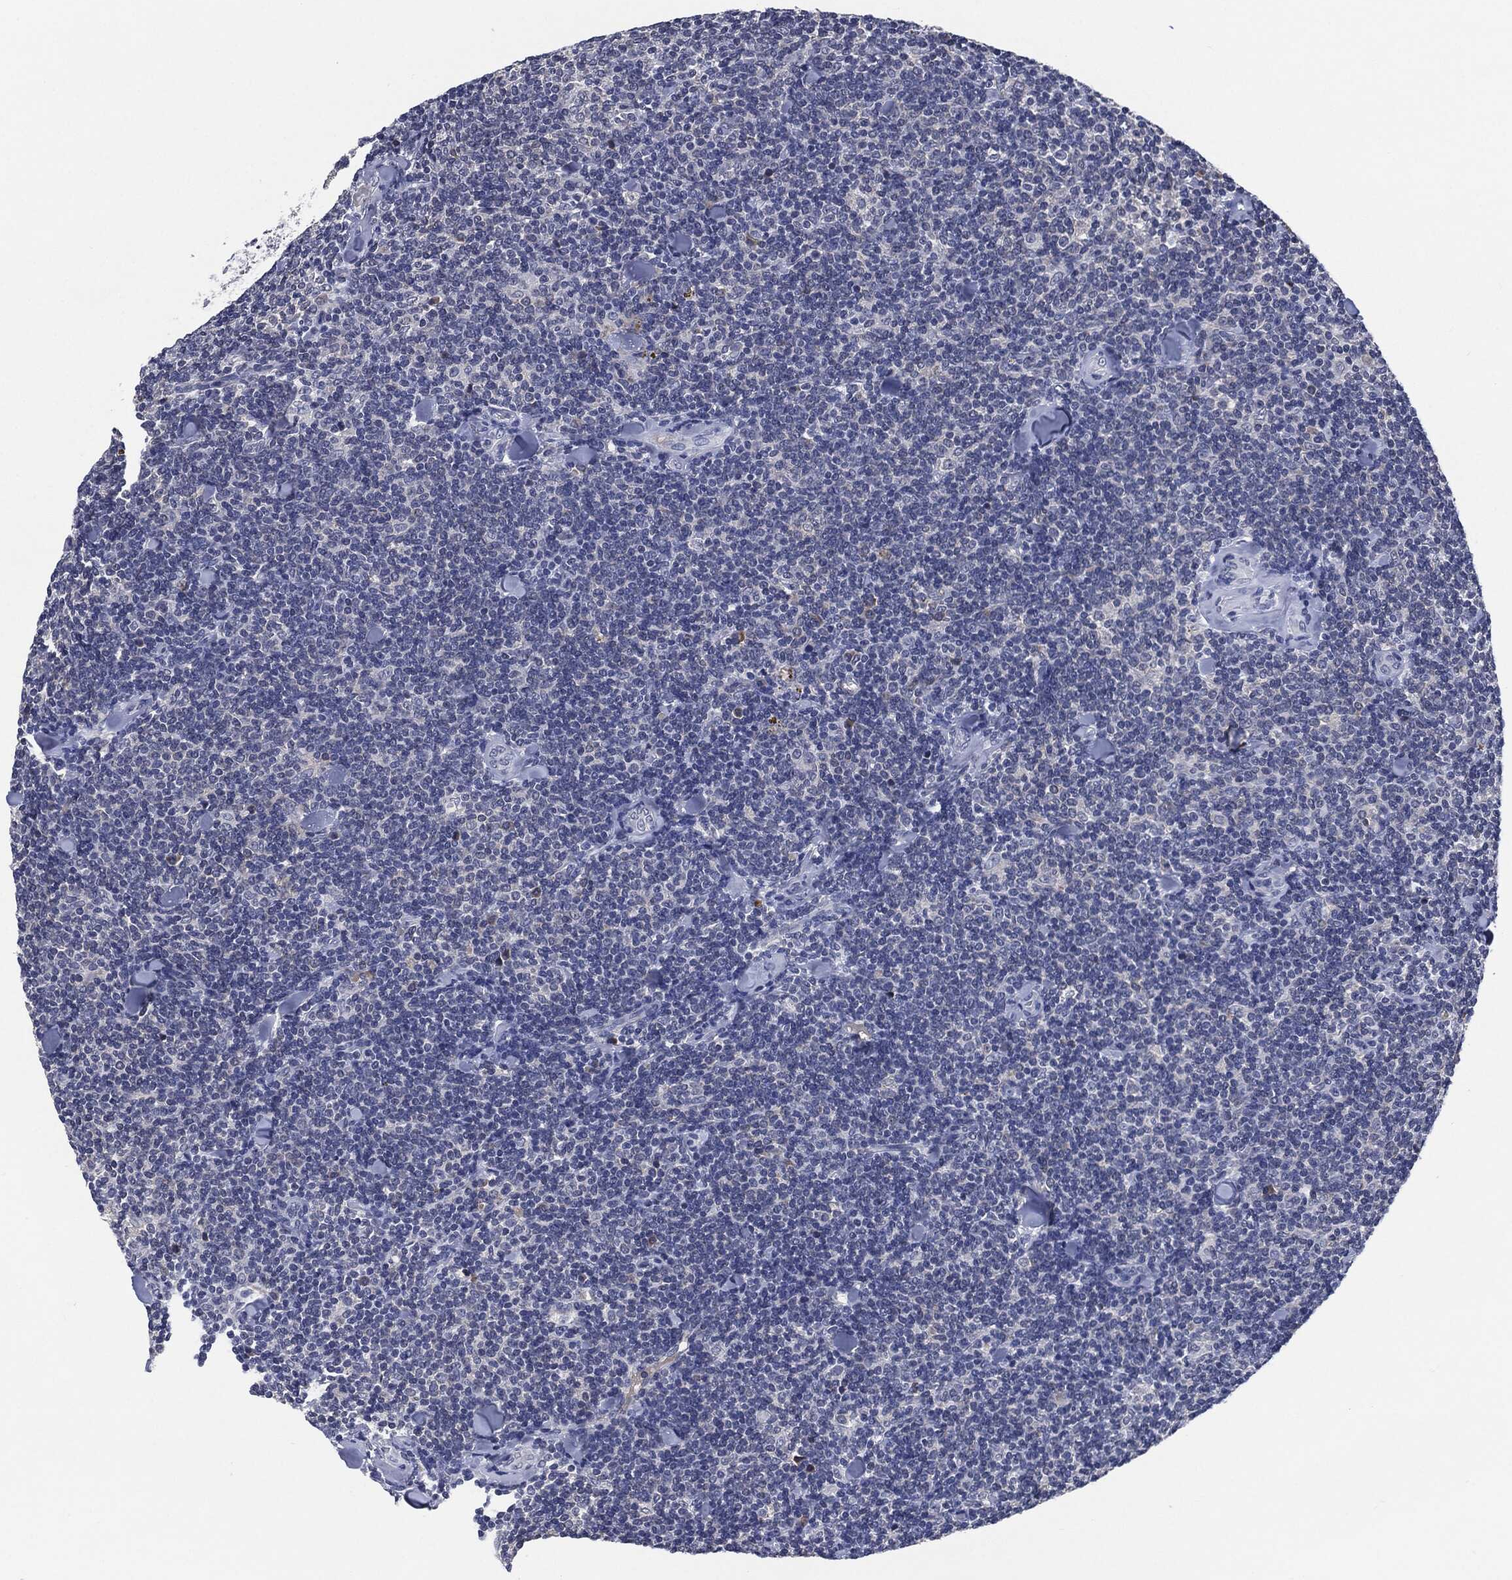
{"staining": {"intensity": "moderate", "quantity": "<25%", "location": "cytoplasmic/membranous"}, "tissue": "lymphoma", "cell_type": "Tumor cells", "image_type": "cancer", "snomed": [{"axis": "morphology", "description": "Malignant lymphoma, non-Hodgkin's type, Low grade"}, {"axis": "topography", "description": "Lymph node"}], "caption": "IHC staining of low-grade malignant lymphoma, non-Hodgkin's type, which exhibits low levels of moderate cytoplasmic/membranous positivity in about <25% of tumor cells indicating moderate cytoplasmic/membranous protein expression. The staining was performed using DAB (brown) for protein detection and nuclei were counterstained in hematoxylin (blue).", "gene": "IL2RG", "patient": {"sex": "female", "age": 56}}